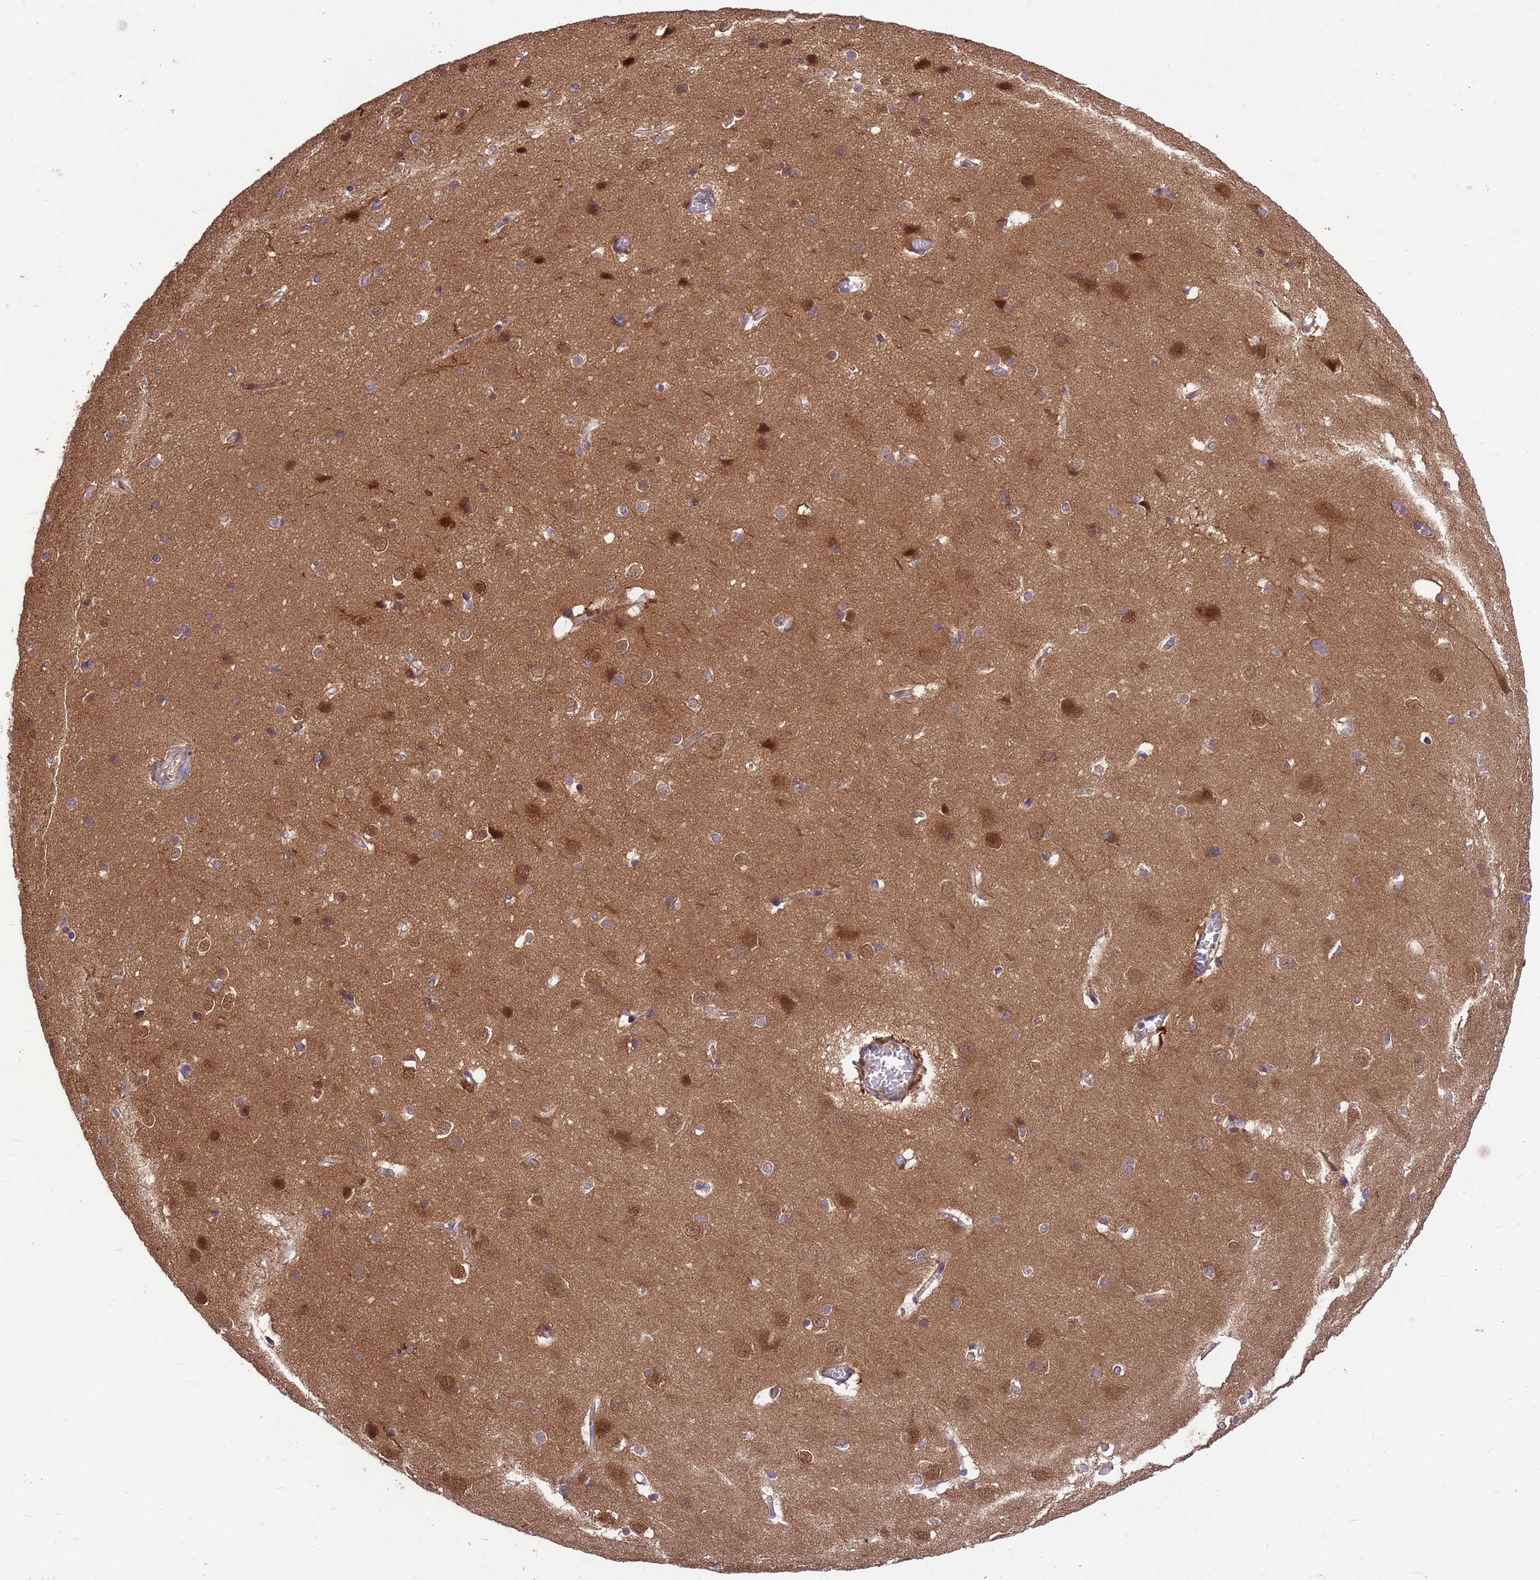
{"staining": {"intensity": "moderate", "quantity": ">75%", "location": "cytoplasmic/membranous"}, "tissue": "cerebral cortex", "cell_type": "Endothelial cells", "image_type": "normal", "snomed": [{"axis": "morphology", "description": "Normal tissue, NOS"}, {"axis": "topography", "description": "Cerebral cortex"}], "caption": "An immunohistochemistry (IHC) micrograph of unremarkable tissue is shown. Protein staining in brown labels moderate cytoplasmic/membranous positivity in cerebral cortex within endothelial cells.", "gene": "PPP2CA", "patient": {"sex": "male", "age": 37}}